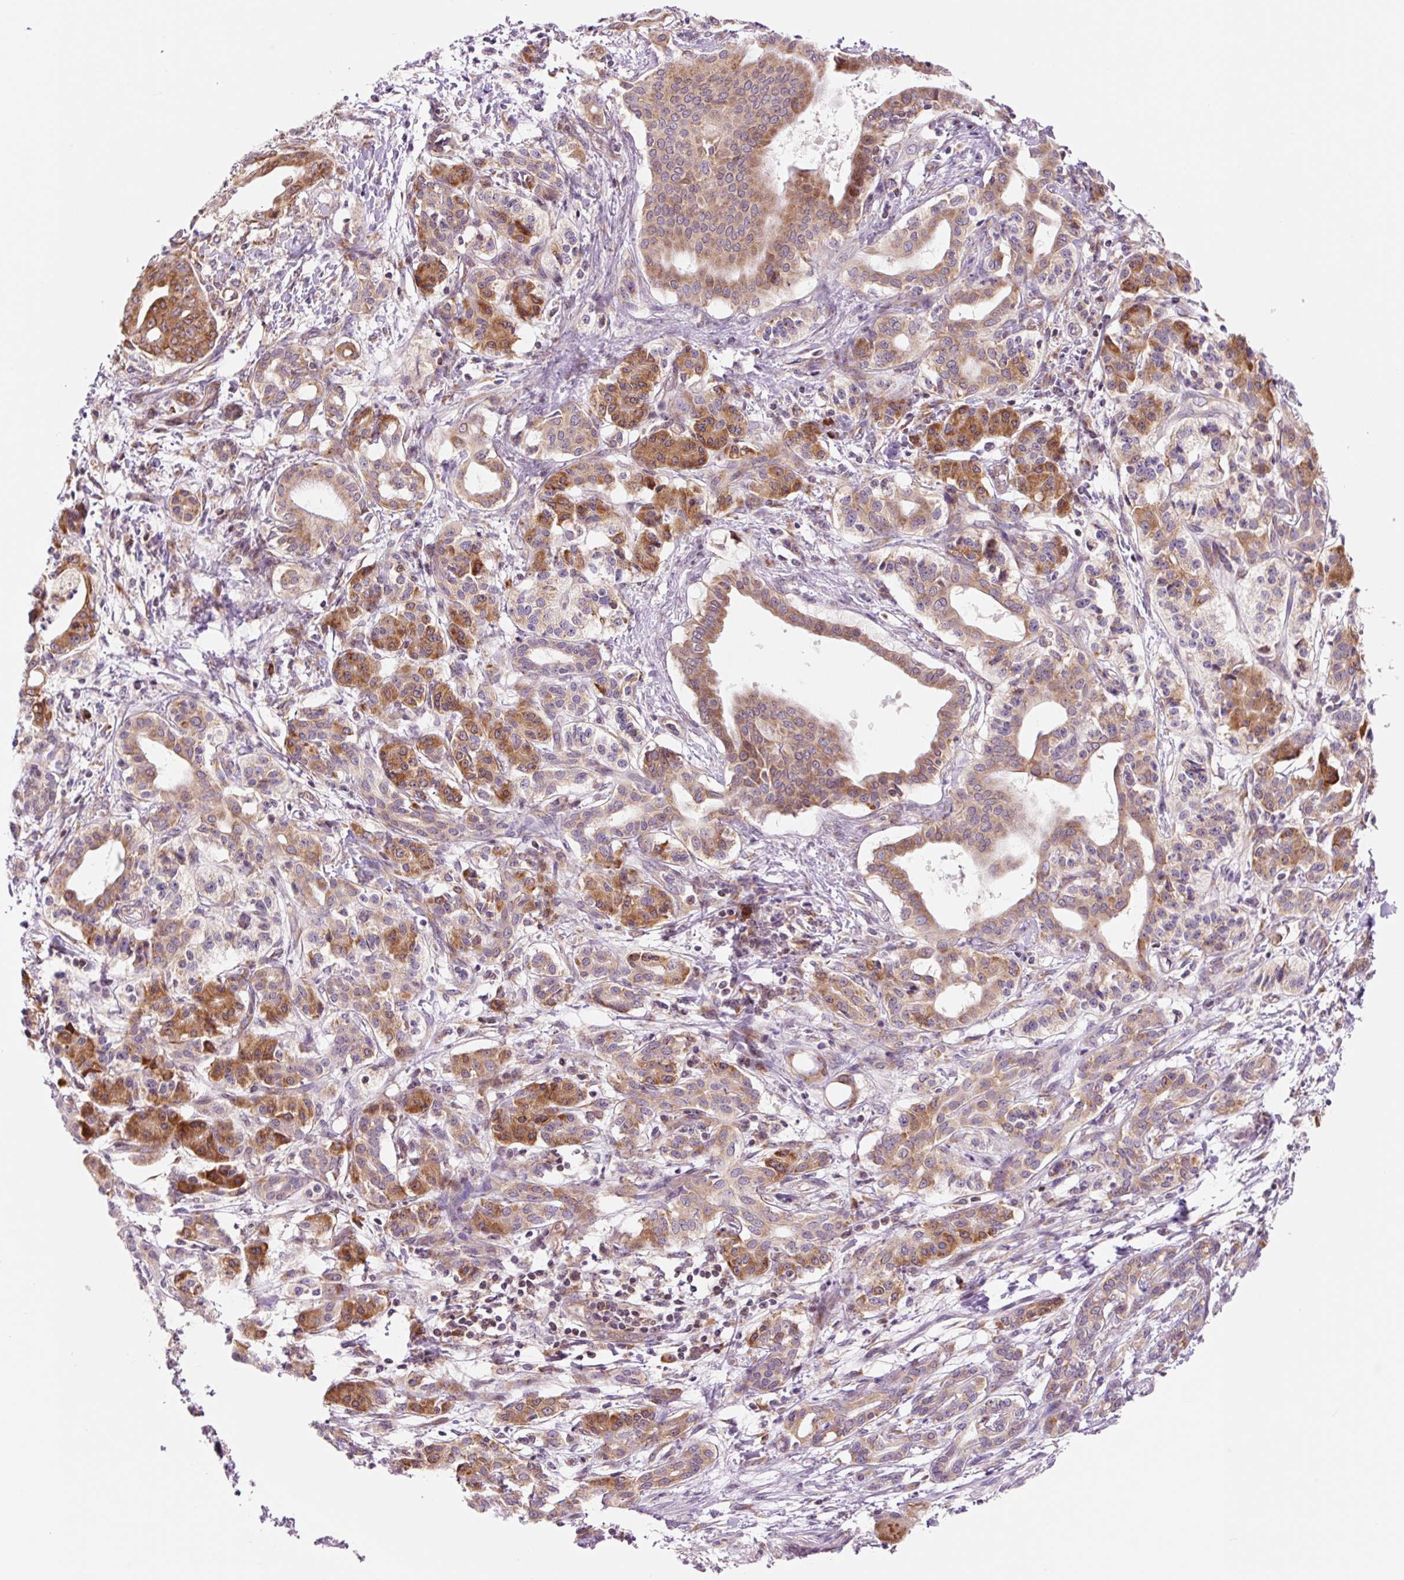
{"staining": {"intensity": "moderate", "quantity": ">75%", "location": "cytoplasmic/membranous"}, "tissue": "pancreatic cancer", "cell_type": "Tumor cells", "image_type": "cancer", "snomed": [{"axis": "morphology", "description": "Adenocarcinoma, NOS"}, {"axis": "topography", "description": "Pancreas"}], "caption": "Adenocarcinoma (pancreatic) stained for a protein (brown) demonstrates moderate cytoplasmic/membranous positive staining in approximately >75% of tumor cells.", "gene": "RPL41", "patient": {"sex": "male", "age": 58}}